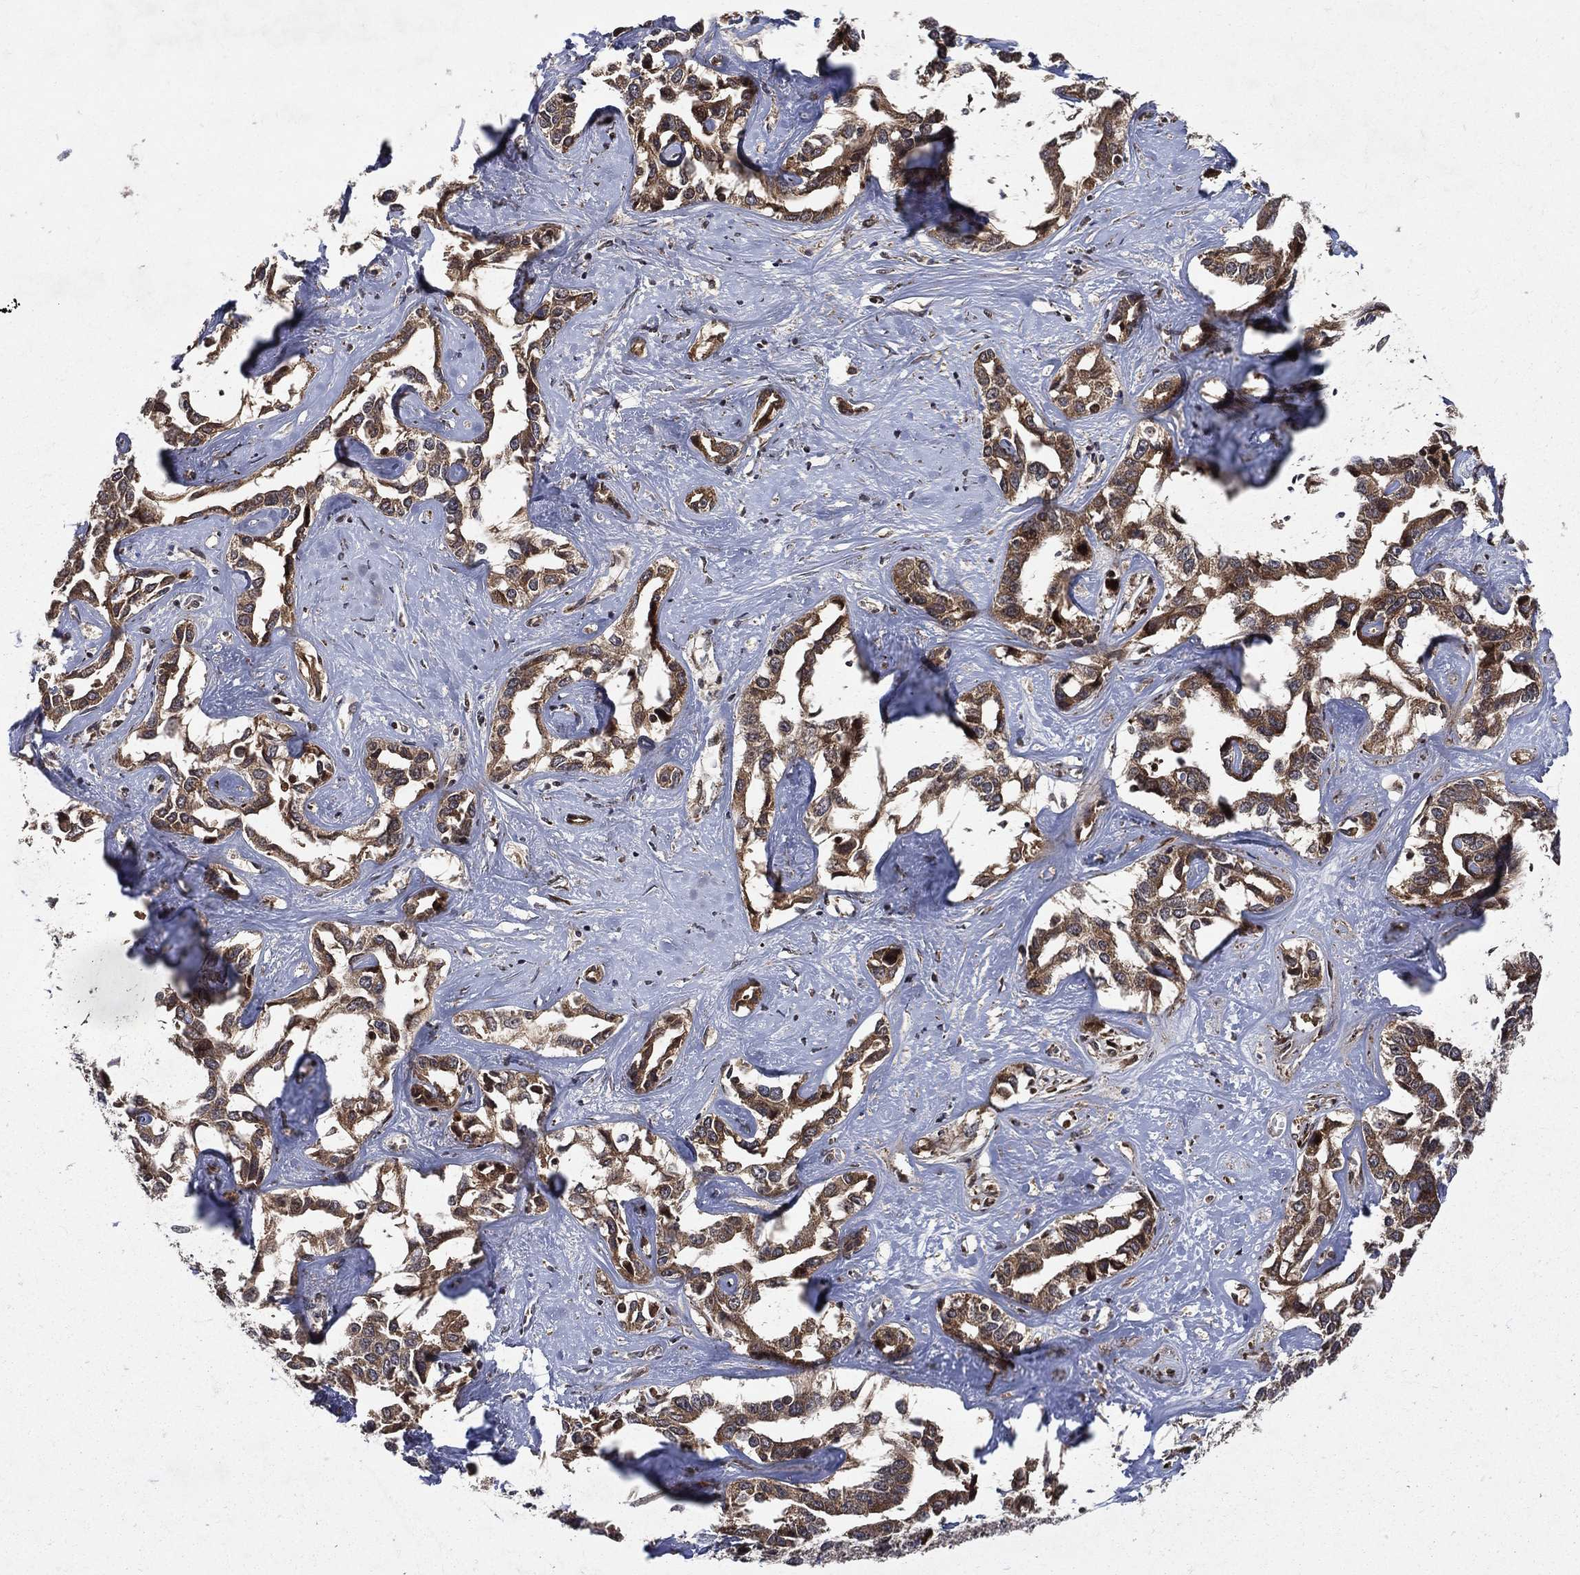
{"staining": {"intensity": "moderate", "quantity": ">75%", "location": "cytoplasmic/membranous"}, "tissue": "liver cancer", "cell_type": "Tumor cells", "image_type": "cancer", "snomed": [{"axis": "morphology", "description": "Cholangiocarcinoma"}, {"axis": "topography", "description": "Liver"}], "caption": "Liver cancer was stained to show a protein in brown. There is medium levels of moderate cytoplasmic/membranous positivity in approximately >75% of tumor cells. Immunohistochemistry stains the protein in brown and the nuclei are stained blue.", "gene": "RAB11FIP4", "patient": {"sex": "male", "age": 59}}